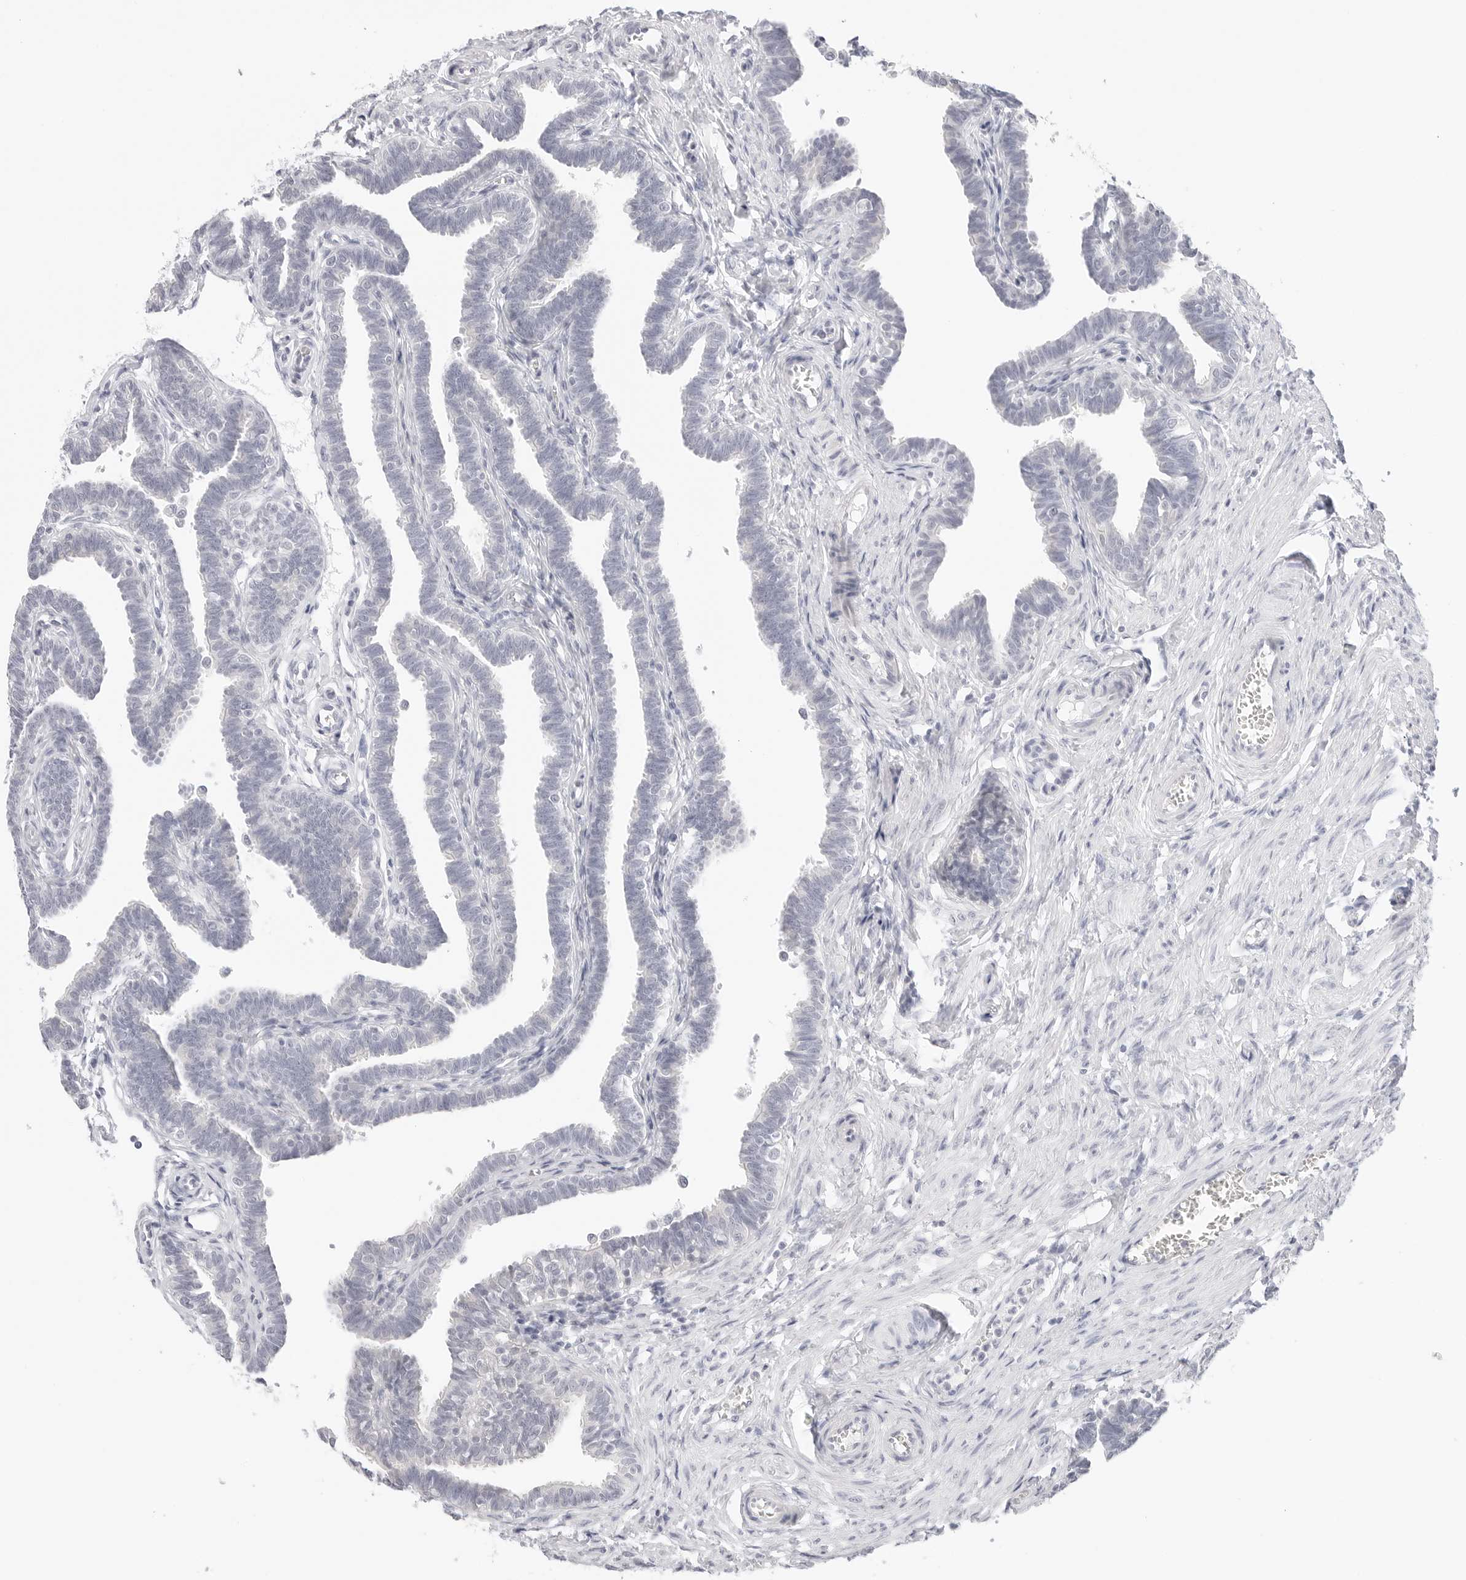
{"staining": {"intensity": "negative", "quantity": "none", "location": "none"}, "tissue": "fallopian tube", "cell_type": "Glandular cells", "image_type": "normal", "snomed": [{"axis": "morphology", "description": "Normal tissue, NOS"}, {"axis": "topography", "description": "Fallopian tube"}, {"axis": "topography", "description": "Ovary"}], "caption": "IHC image of unremarkable fallopian tube stained for a protein (brown), which reveals no positivity in glandular cells.", "gene": "HMGCS2", "patient": {"sex": "female", "age": 23}}